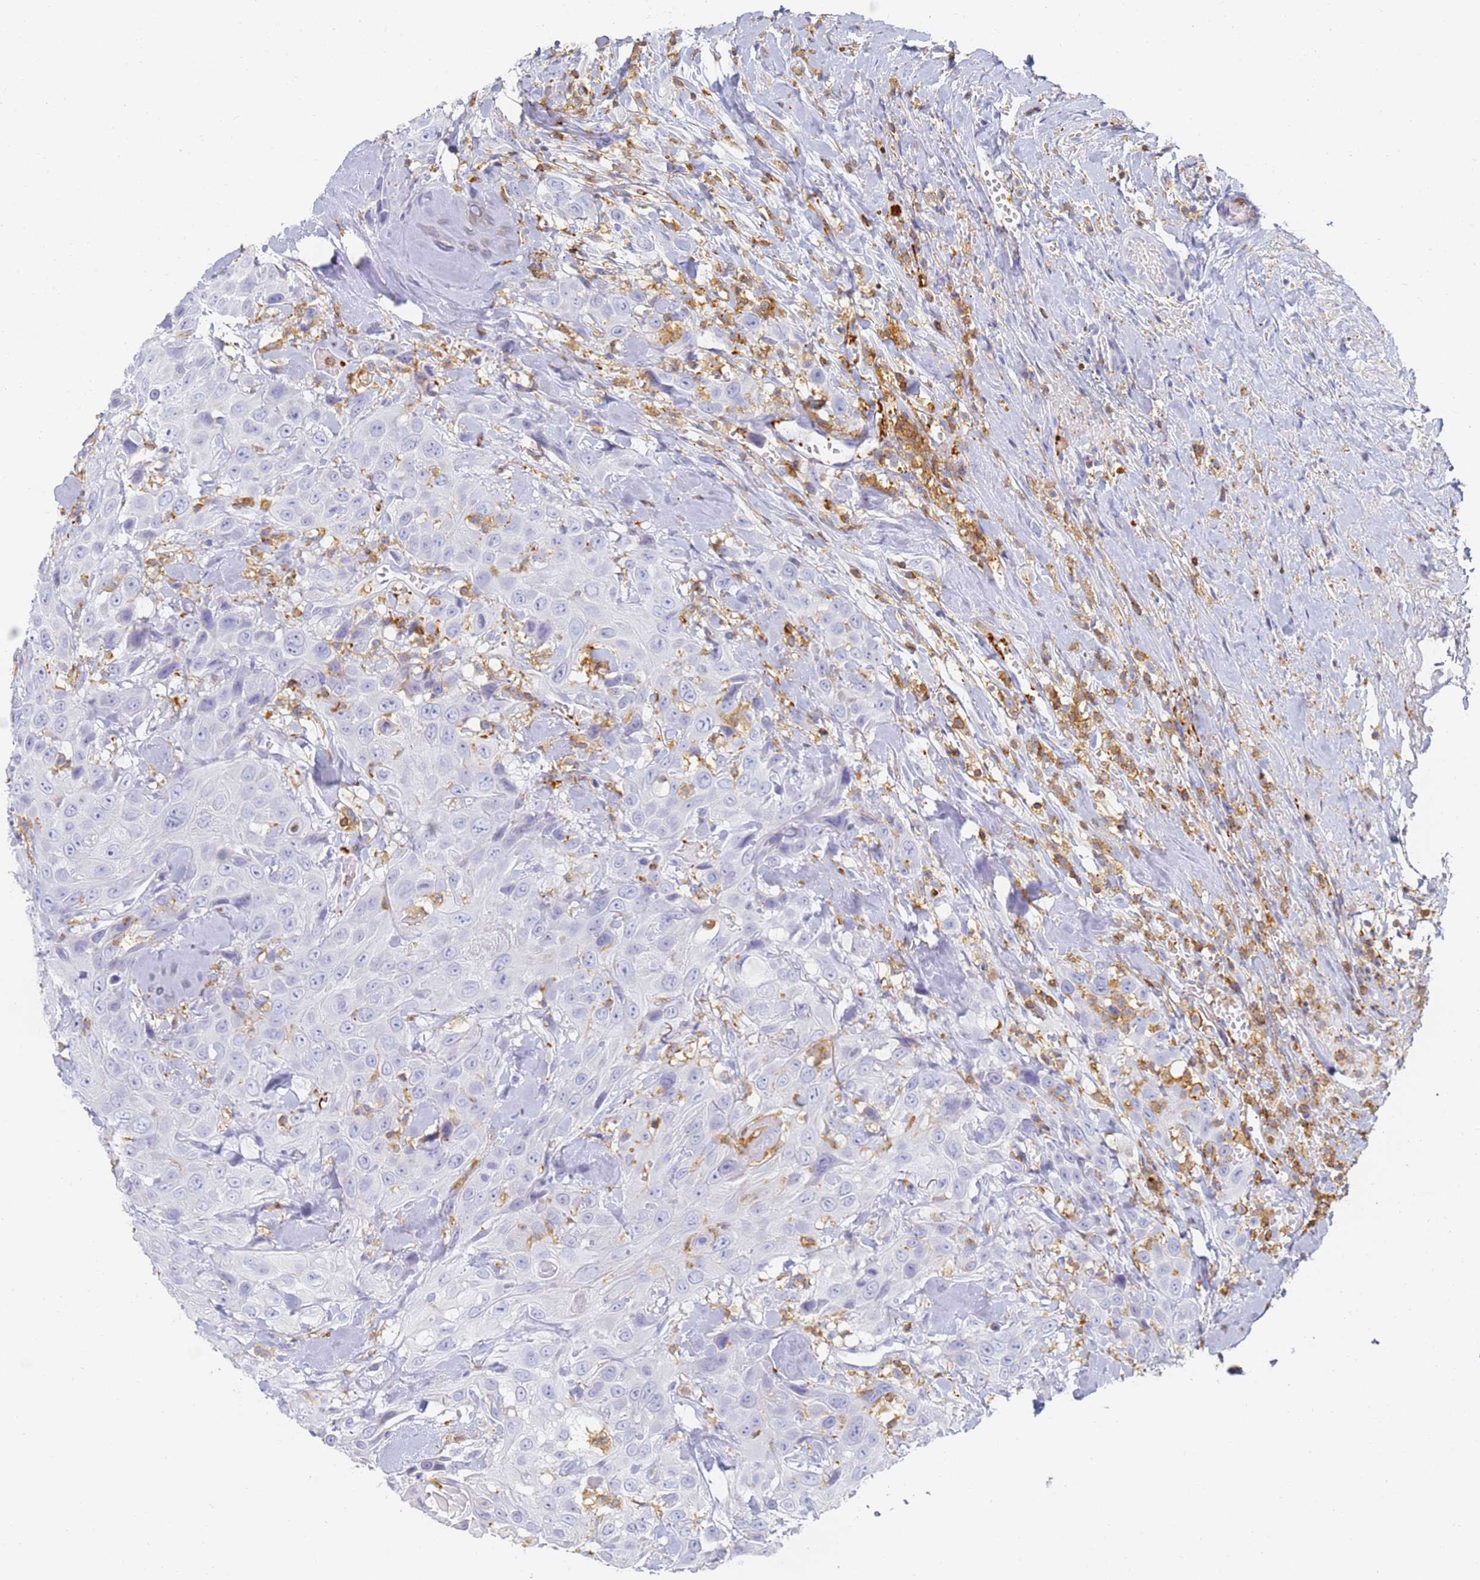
{"staining": {"intensity": "negative", "quantity": "none", "location": "none"}, "tissue": "head and neck cancer", "cell_type": "Tumor cells", "image_type": "cancer", "snomed": [{"axis": "morphology", "description": "Squamous cell carcinoma, NOS"}, {"axis": "topography", "description": "Head-Neck"}], "caption": "Photomicrograph shows no significant protein expression in tumor cells of head and neck cancer.", "gene": "BIN2", "patient": {"sex": "male", "age": 81}}